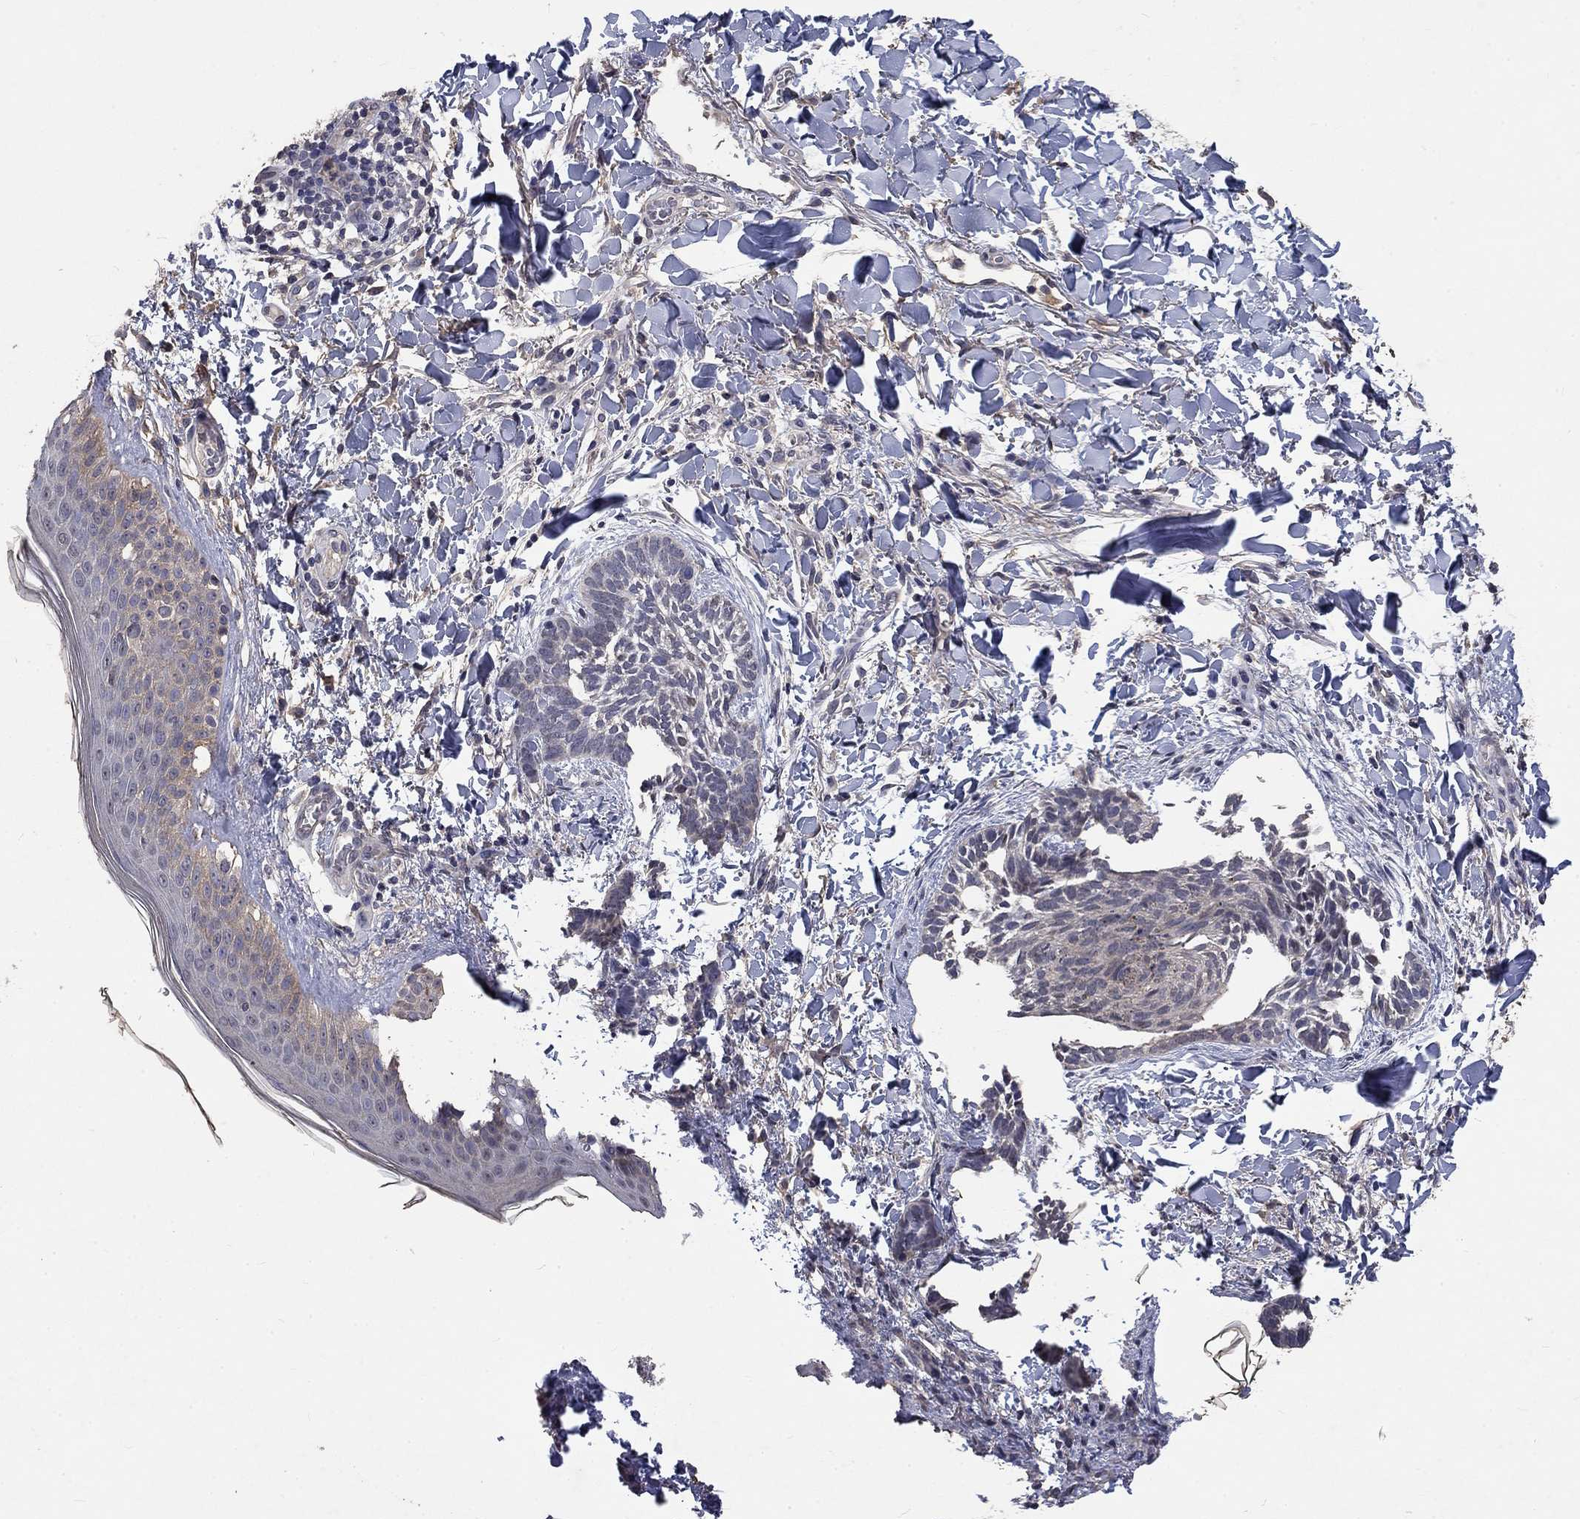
{"staining": {"intensity": "negative", "quantity": "none", "location": "none"}, "tissue": "skin cancer", "cell_type": "Tumor cells", "image_type": "cancer", "snomed": [{"axis": "morphology", "description": "Normal tissue, NOS"}, {"axis": "morphology", "description": "Basal cell carcinoma"}, {"axis": "topography", "description": "Skin"}], "caption": "A histopathology image of skin cancer stained for a protein demonstrates no brown staining in tumor cells. Nuclei are stained in blue.", "gene": "CHST5", "patient": {"sex": "male", "age": 46}}